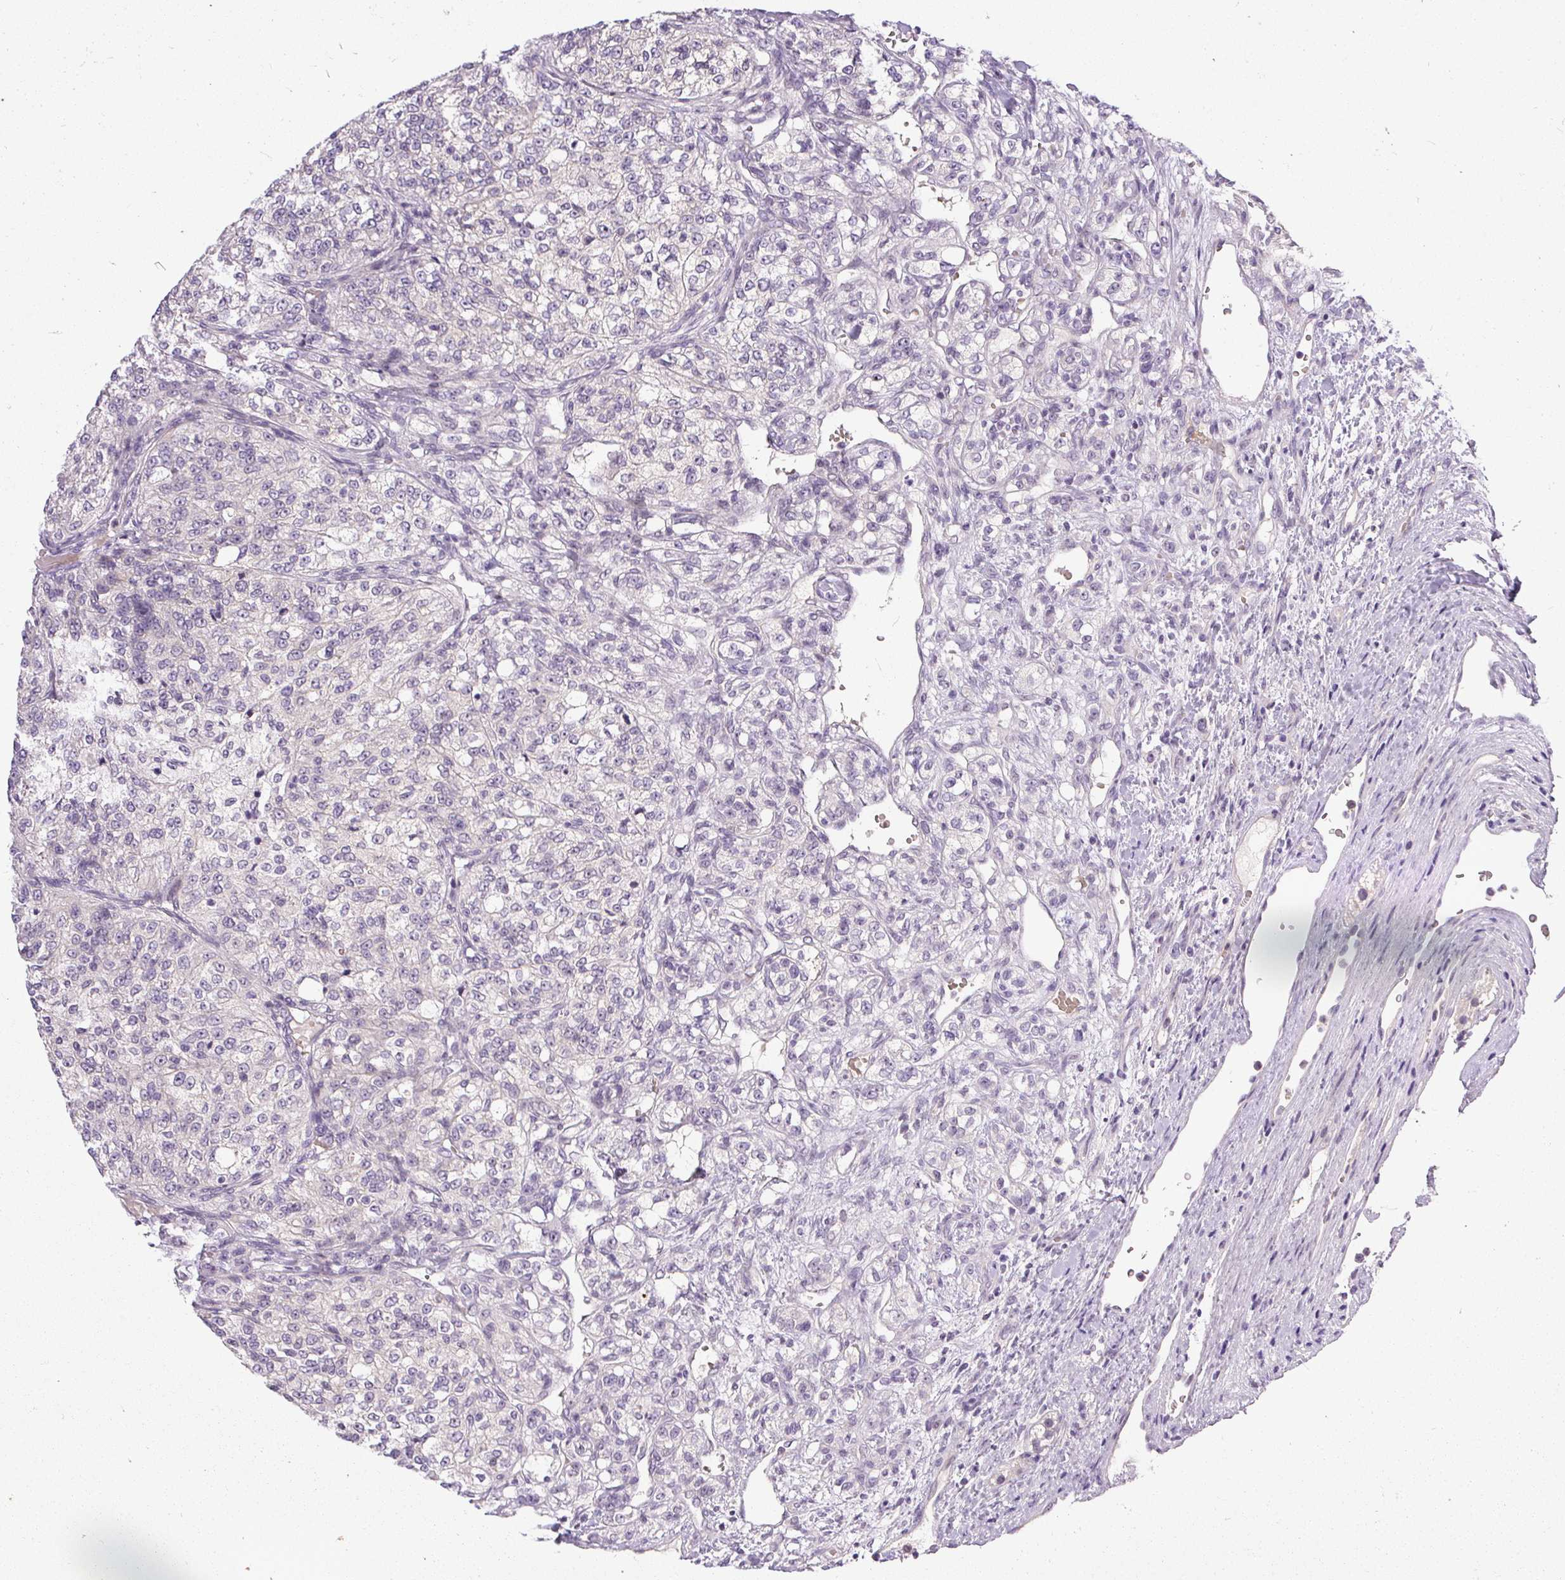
{"staining": {"intensity": "negative", "quantity": "none", "location": "none"}, "tissue": "renal cancer", "cell_type": "Tumor cells", "image_type": "cancer", "snomed": [{"axis": "morphology", "description": "Adenocarcinoma, NOS"}, {"axis": "topography", "description": "Kidney"}], "caption": "A high-resolution photomicrograph shows IHC staining of renal adenocarcinoma, which exhibits no significant positivity in tumor cells.", "gene": "FAM117B", "patient": {"sex": "female", "age": 63}}